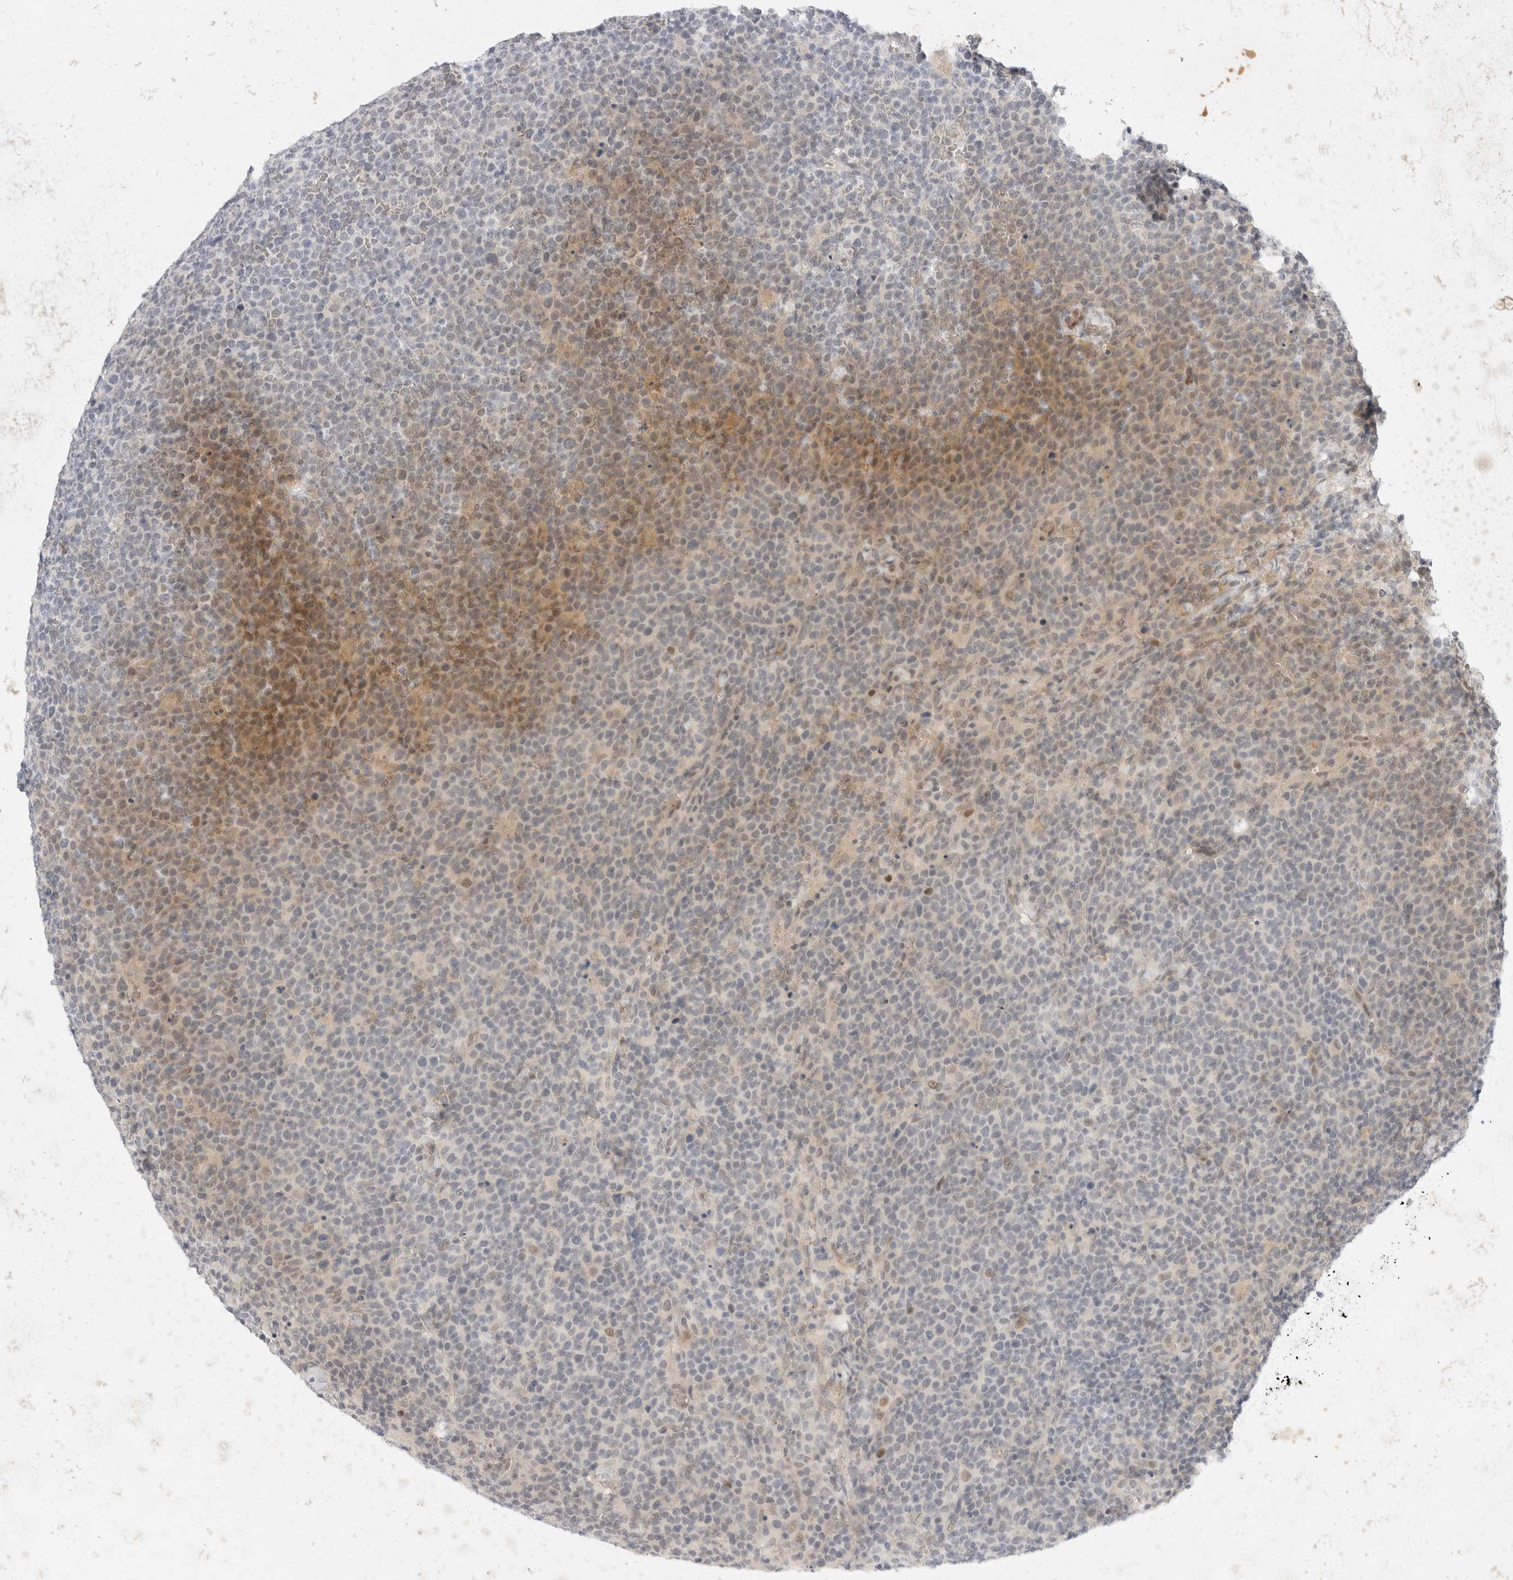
{"staining": {"intensity": "weak", "quantity": "<25%", "location": "cytoplasmic/membranous"}, "tissue": "lymphoma", "cell_type": "Tumor cells", "image_type": "cancer", "snomed": [{"axis": "morphology", "description": "Malignant lymphoma, non-Hodgkin's type, High grade"}, {"axis": "topography", "description": "Lymph node"}], "caption": "Protein analysis of high-grade malignant lymphoma, non-Hodgkin's type shows no significant positivity in tumor cells. (DAB (3,3'-diaminobenzidine) immunohistochemistry (IHC) visualized using brightfield microscopy, high magnification).", "gene": "TOM1L2", "patient": {"sex": "male", "age": 61}}